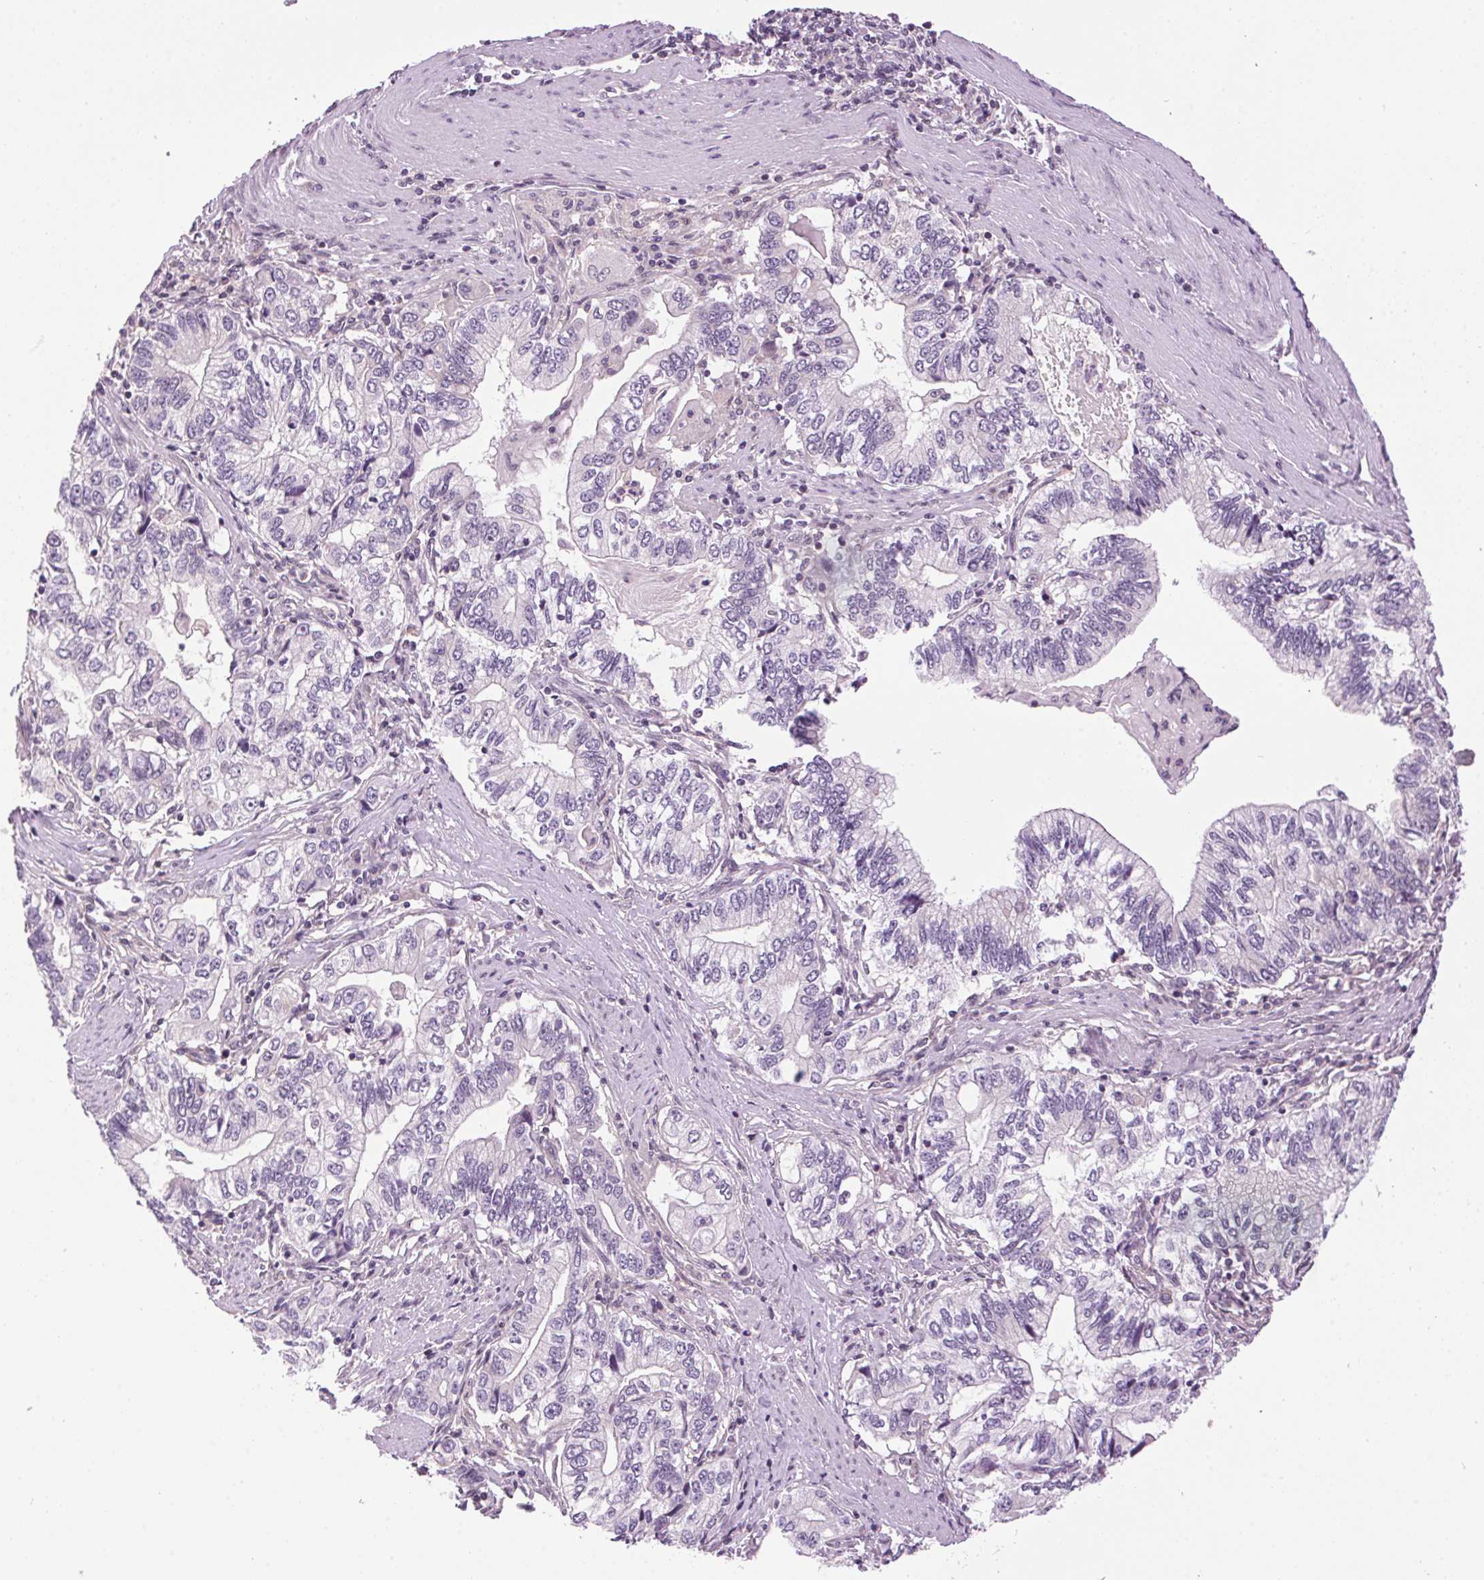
{"staining": {"intensity": "negative", "quantity": "none", "location": "none"}, "tissue": "stomach cancer", "cell_type": "Tumor cells", "image_type": "cancer", "snomed": [{"axis": "morphology", "description": "Adenocarcinoma, NOS"}, {"axis": "topography", "description": "Stomach, lower"}], "caption": "An image of human stomach adenocarcinoma is negative for staining in tumor cells.", "gene": "SMIM13", "patient": {"sex": "female", "age": 72}}